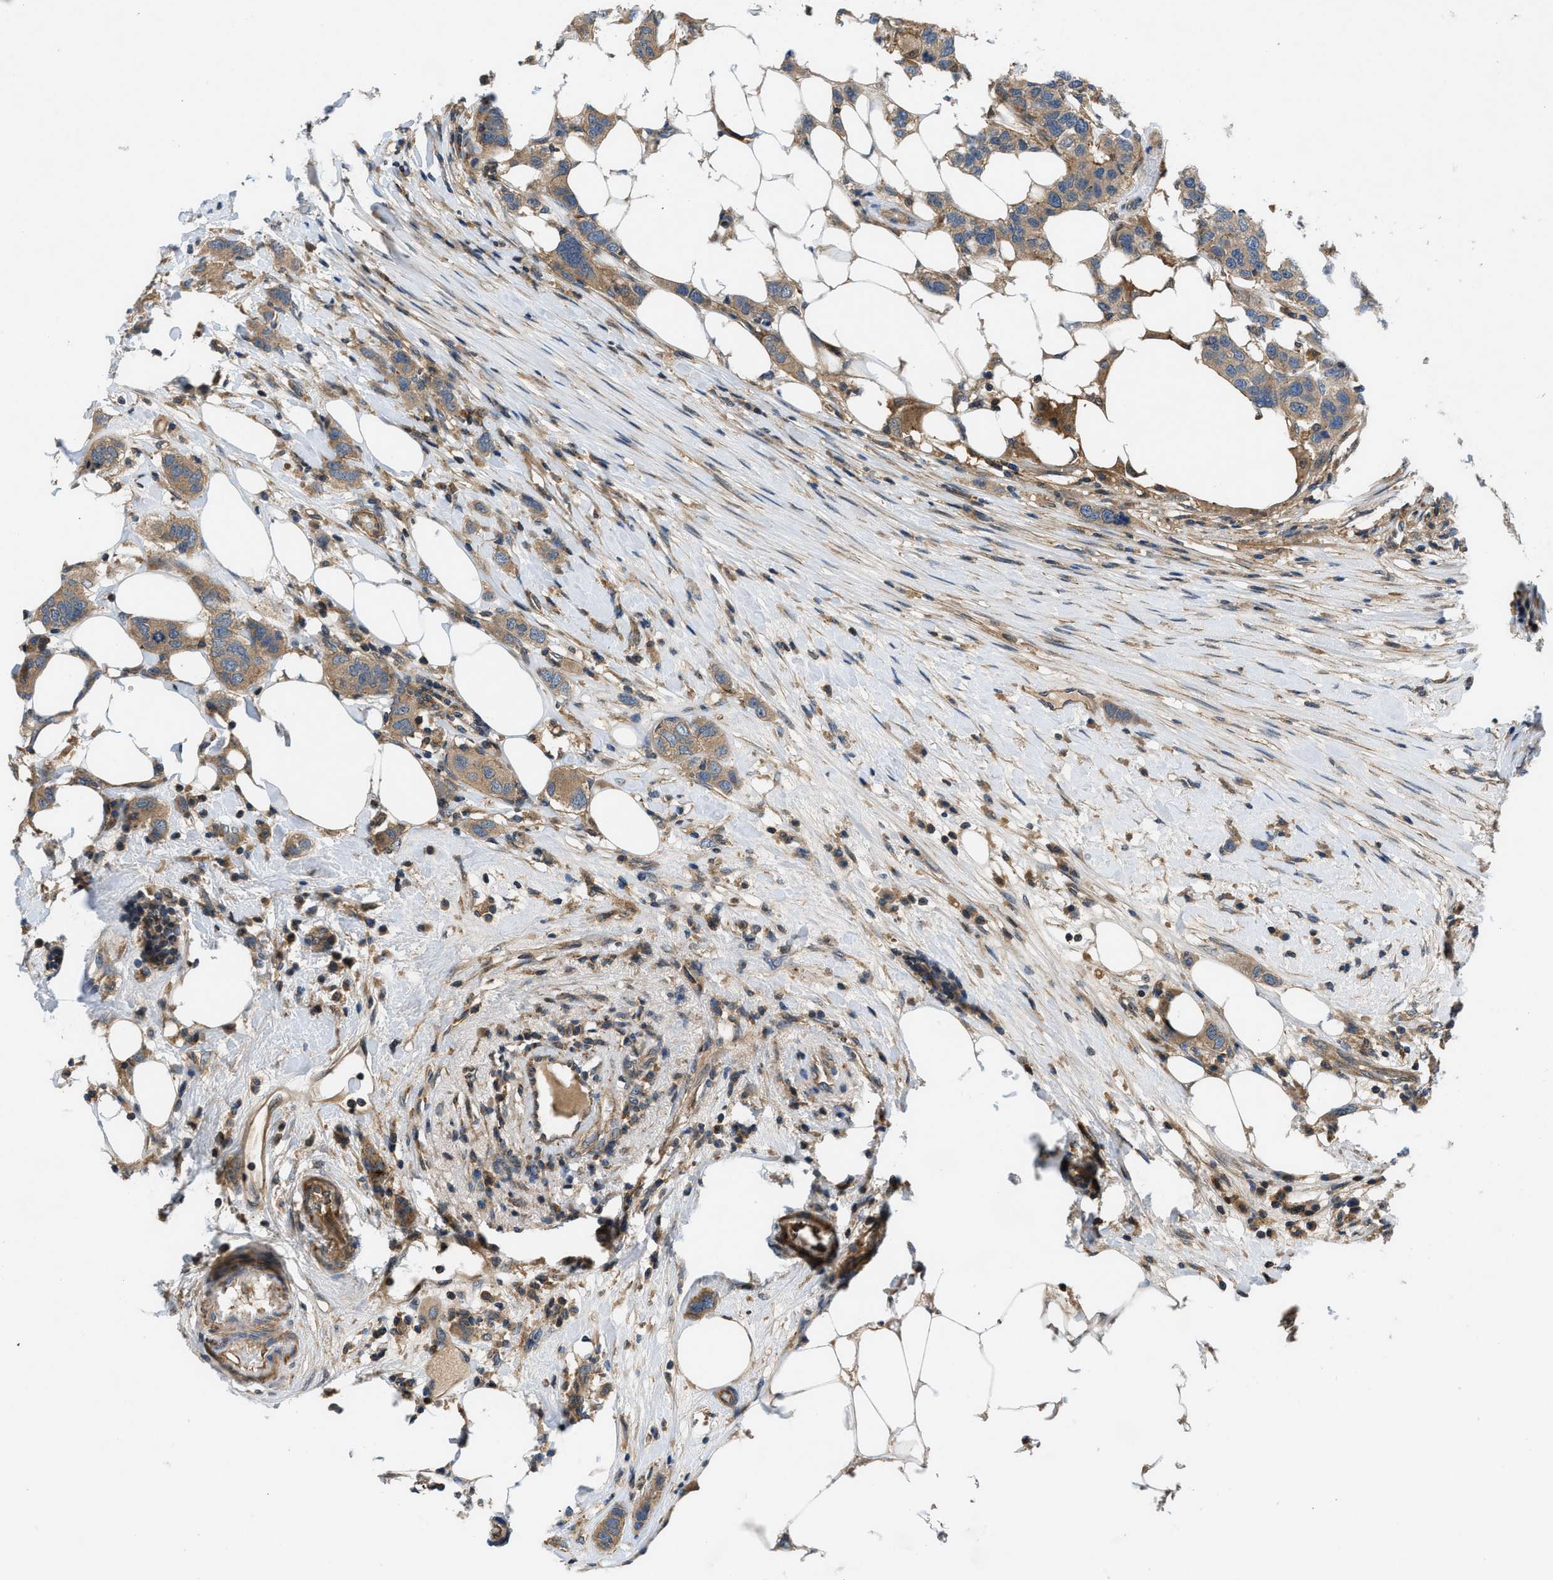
{"staining": {"intensity": "moderate", "quantity": ">75%", "location": "cytoplasmic/membranous"}, "tissue": "breast cancer", "cell_type": "Tumor cells", "image_type": "cancer", "snomed": [{"axis": "morphology", "description": "Duct carcinoma"}, {"axis": "topography", "description": "Breast"}], "caption": "Immunohistochemical staining of human breast invasive ductal carcinoma displays medium levels of moderate cytoplasmic/membranous expression in approximately >75% of tumor cells.", "gene": "GPR31", "patient": {"sex": "female", "age": 50}}